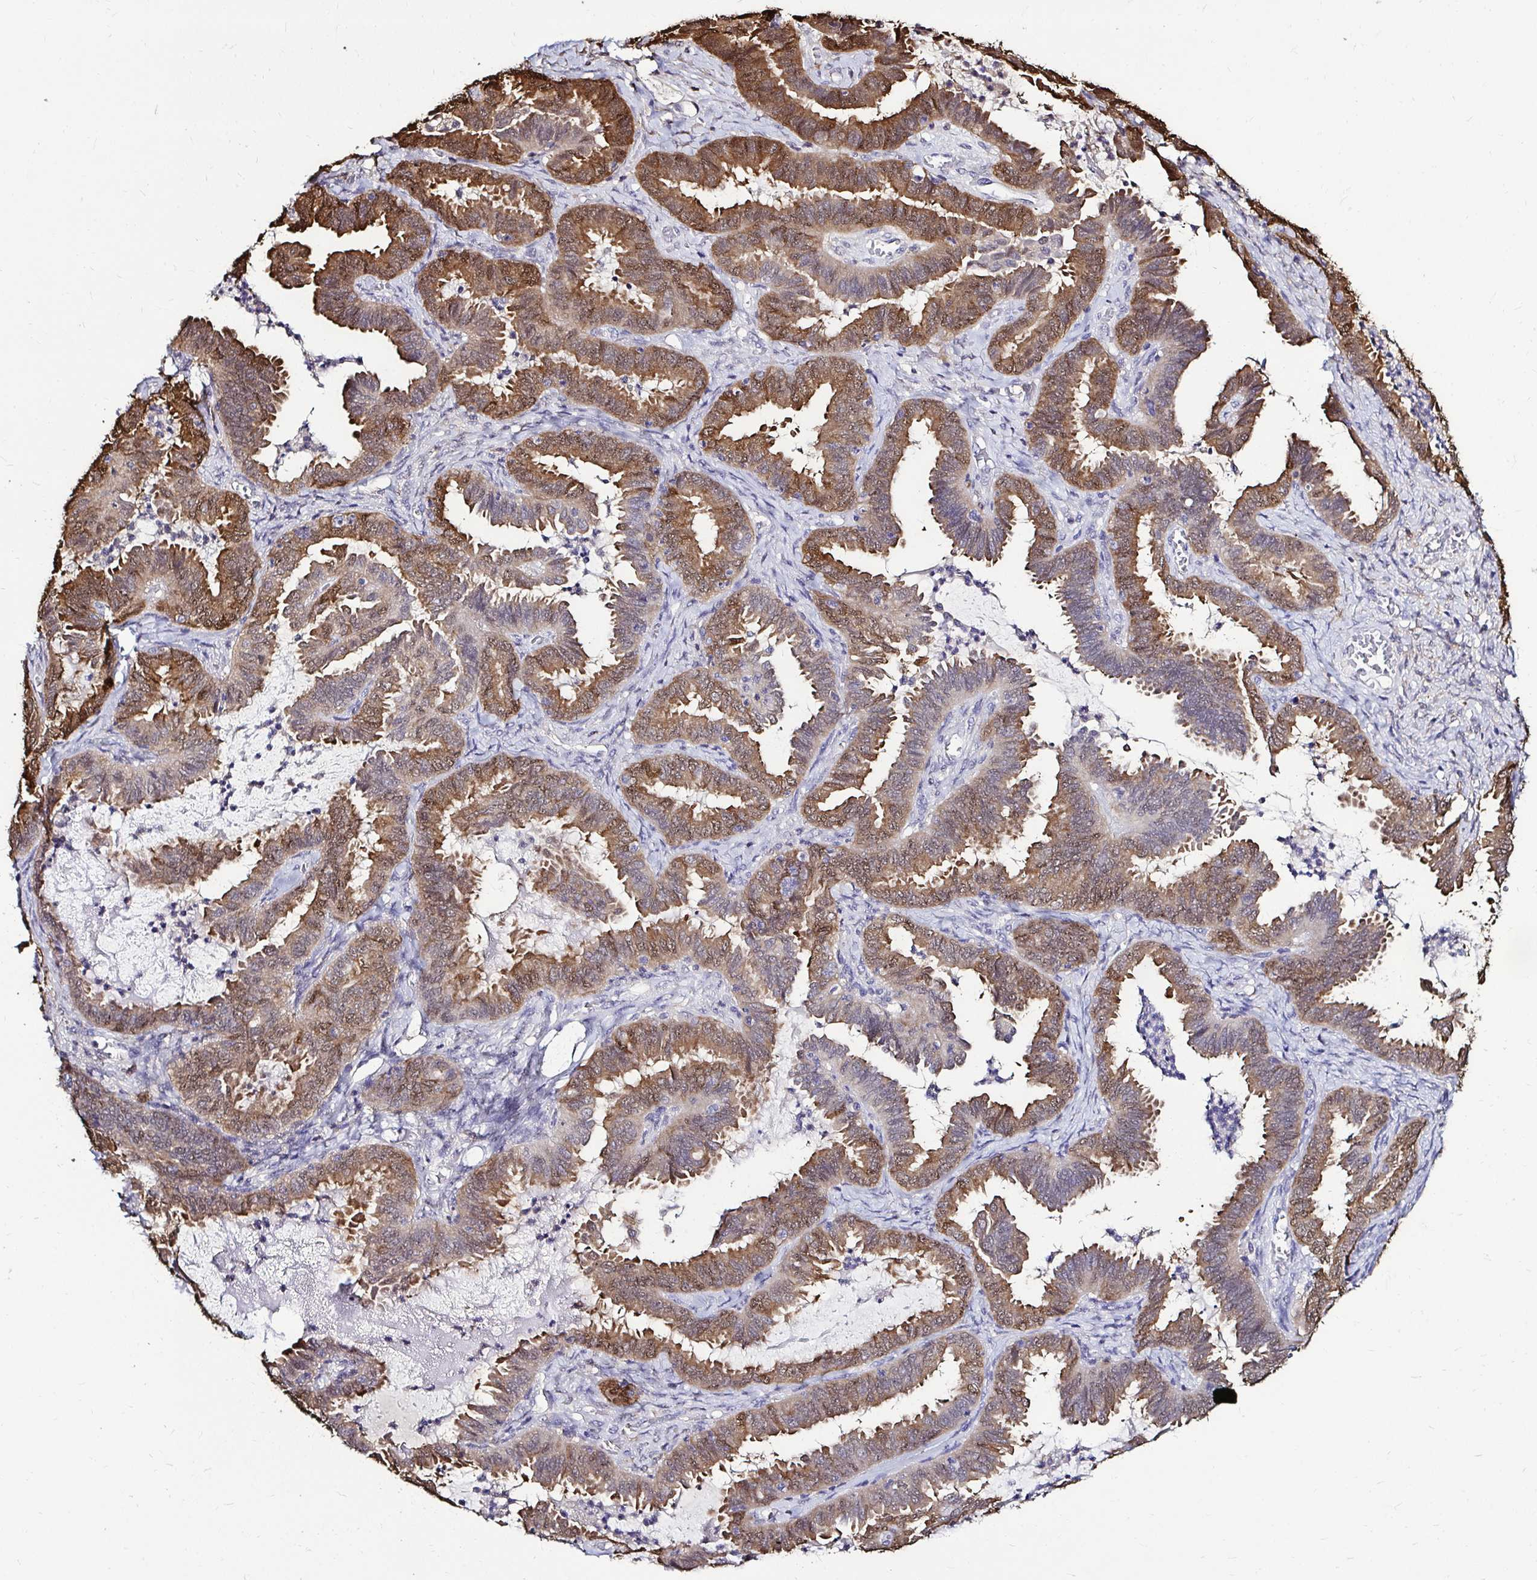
{"staining": {"intensity": "moderate", "quantity": "25%-75%", "location": "cytoplasmic/membranous,nuclear"}, "tissue": "ovarian cancer", "cell_type": "Tumor cells", "image_type": "cancer", "snomed": [{"axis": "morphology", "description": "Carcinoma, endometroid"}, {"axis": "topography", "description": "Ovary"}], "caption": "IHC (DAB (3,3'-diaminobenzidine)) staining of human ovarian cancer reveals moderate cytoplasmic/membranous and nuclear protein positivity in about 25%-75% of tumor cells.", "gene": "IDH1", "patient": {"sex": "female", "age": 70}}